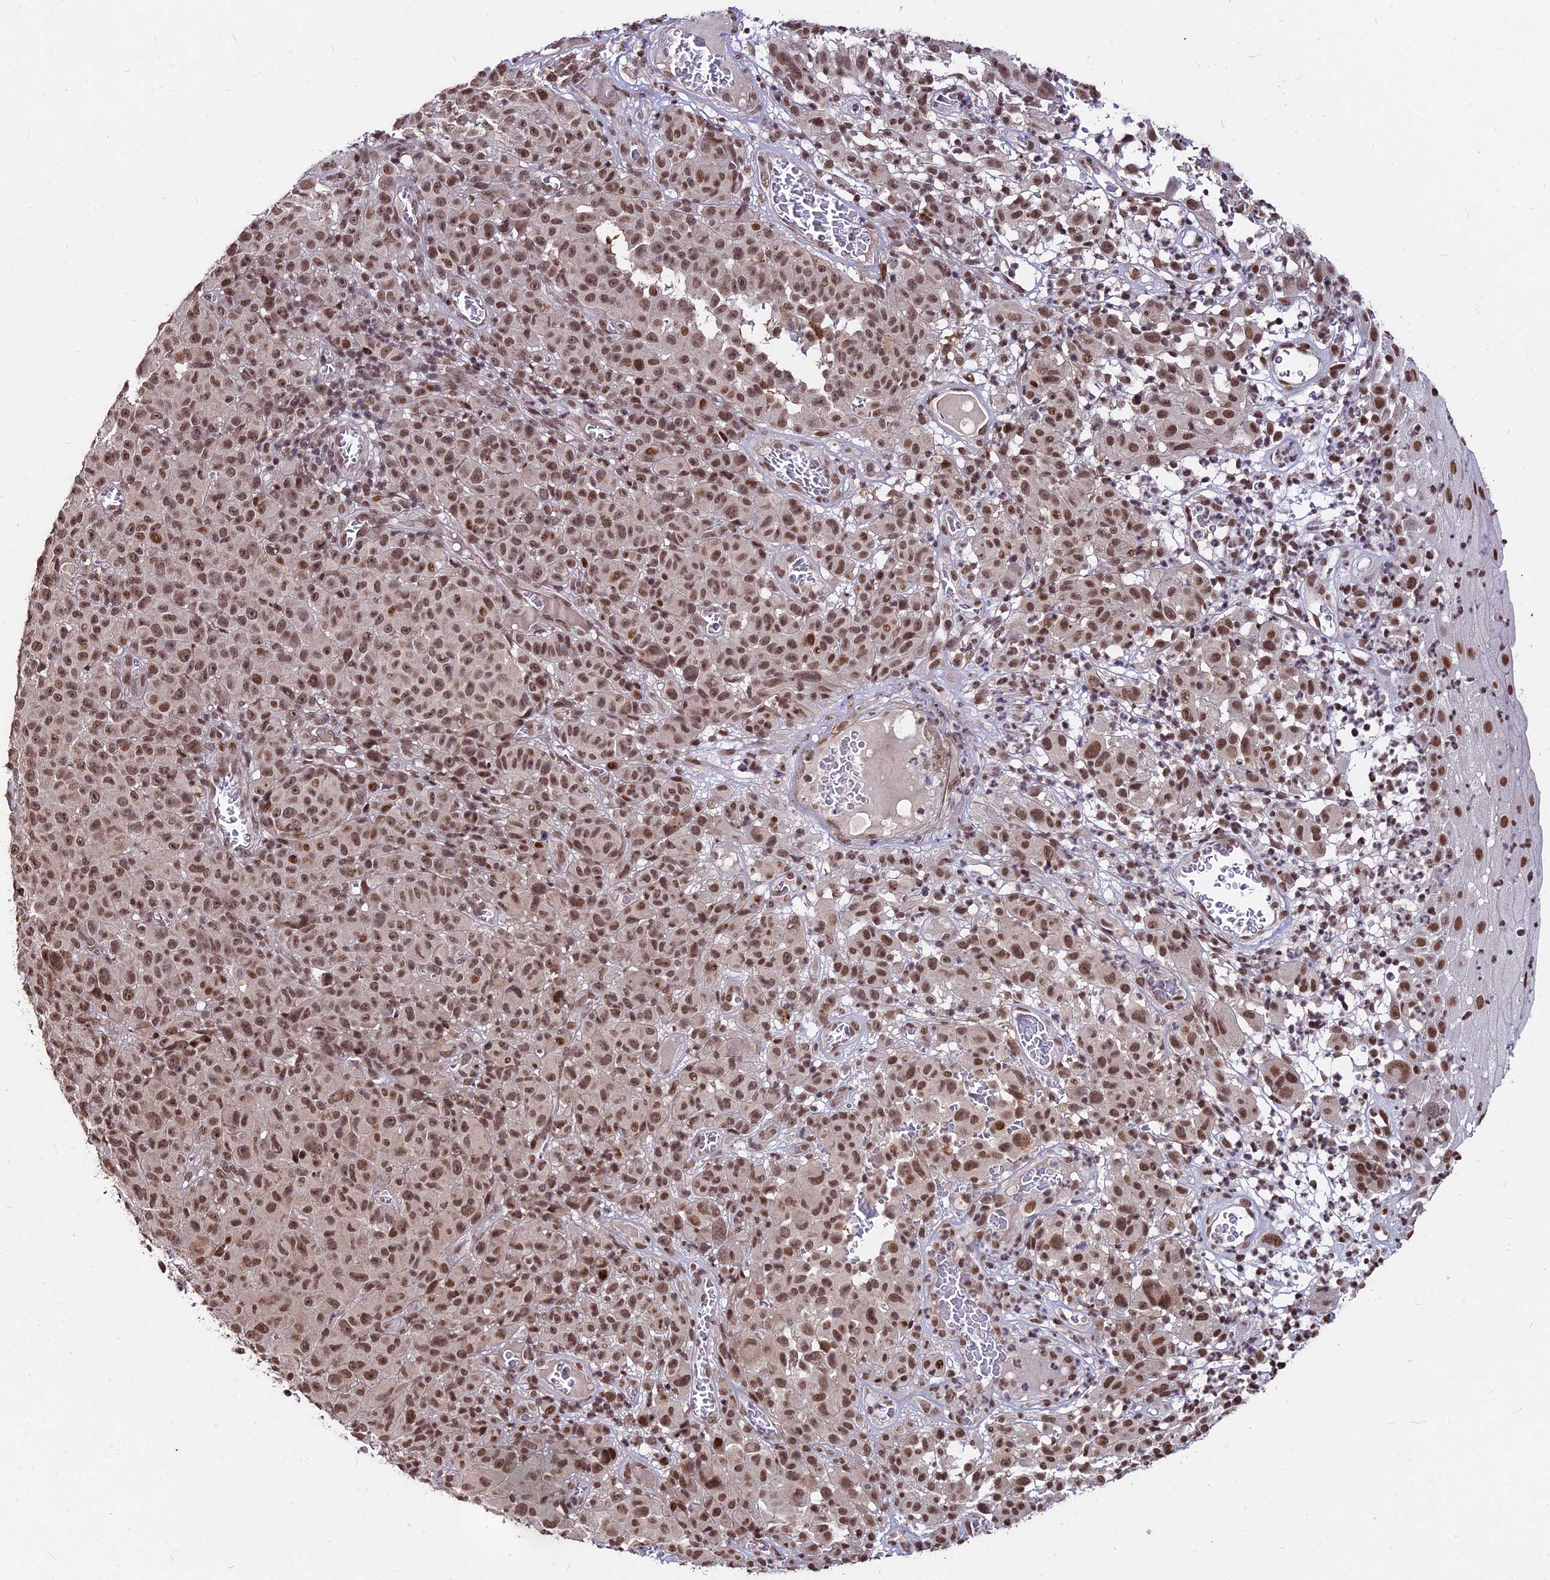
{"staining": {"intensity": "moderate", "quantity": ">75%", "location": "nuclear"}, "tissue": "melanoma", "cell_type": "Tumor cells", "image_type": "cancer", "snomed": [{"axis": "morphology", "description": "Malignant melanoma, NOS"}, {"axis": "topography", "description": "Skin"}], "caption": "About >75% of tumor cells in malignant melanoma show moderate nuclear protein positivity as visualized by brown immunohistochemical staining.", "gene": "ZBED4", "patient": {"sex": "female", "age": 82}}